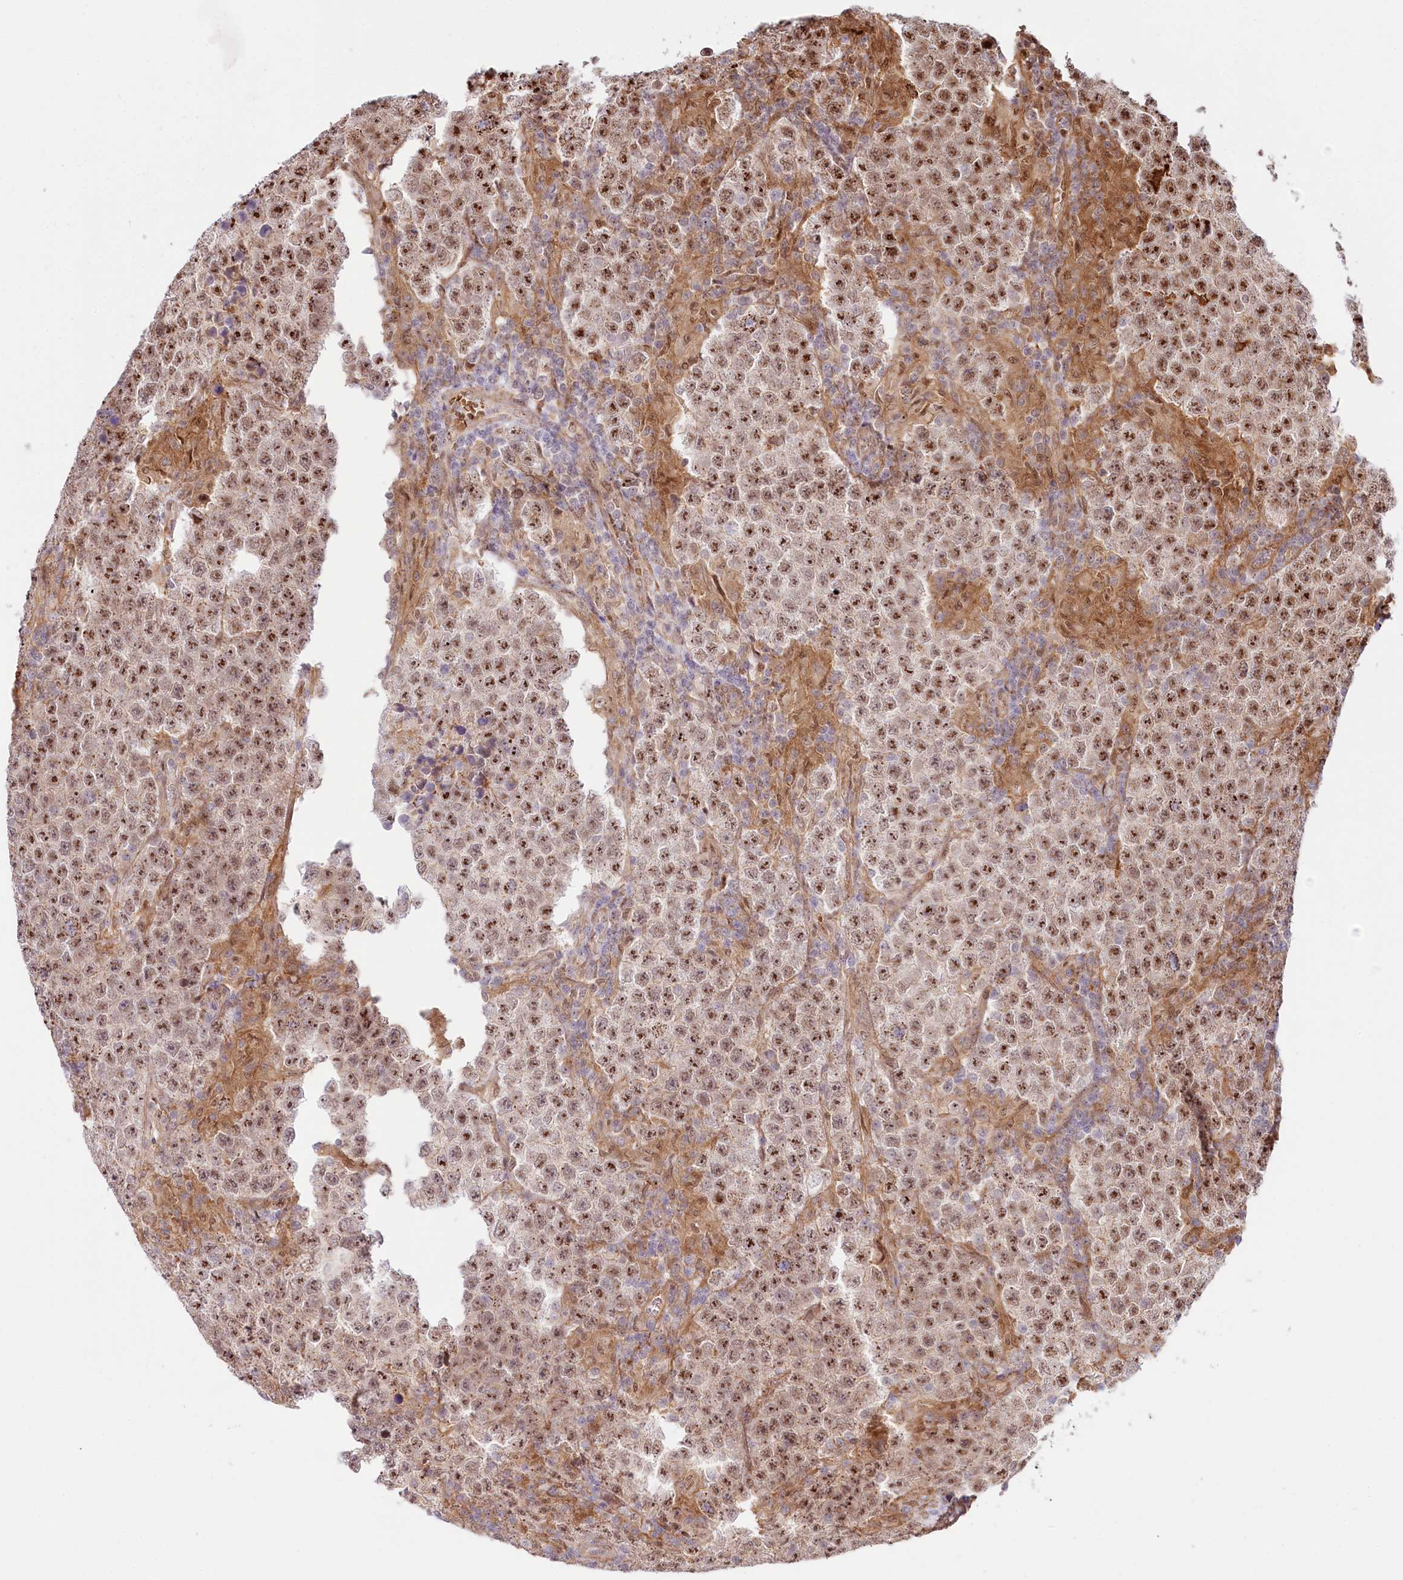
{"staining": {"intensity": "moderate", "quantity": ">75%", "location": "nuclear"}, "tissue": "testis cancer", "cell_type": "Tumor cells", "image_type": "cancer", "snomed": [{"axis": "morphology", "description": "Normal tissue, NOS"}, {"axis": "morphology", "description": "Urothelial carcinoma, High grade"}, {"axis": "morphology", "description": "Seminoma, NOS"}, {"axis": "morphology", "description": "Carcinoma, Embryonal, NOS"}, {"axis": "topography", "description": "Urinary bladder"}, {"axis": "topography", "description": "Testis"}], "caption": "Immunohistochemical staining of human testis seminoma shows moderate nuclear protein expression in approximately >75% of tumor cells.", "gene": "TUBGCP2", "patient": {"sex": "male", "age": 41}}